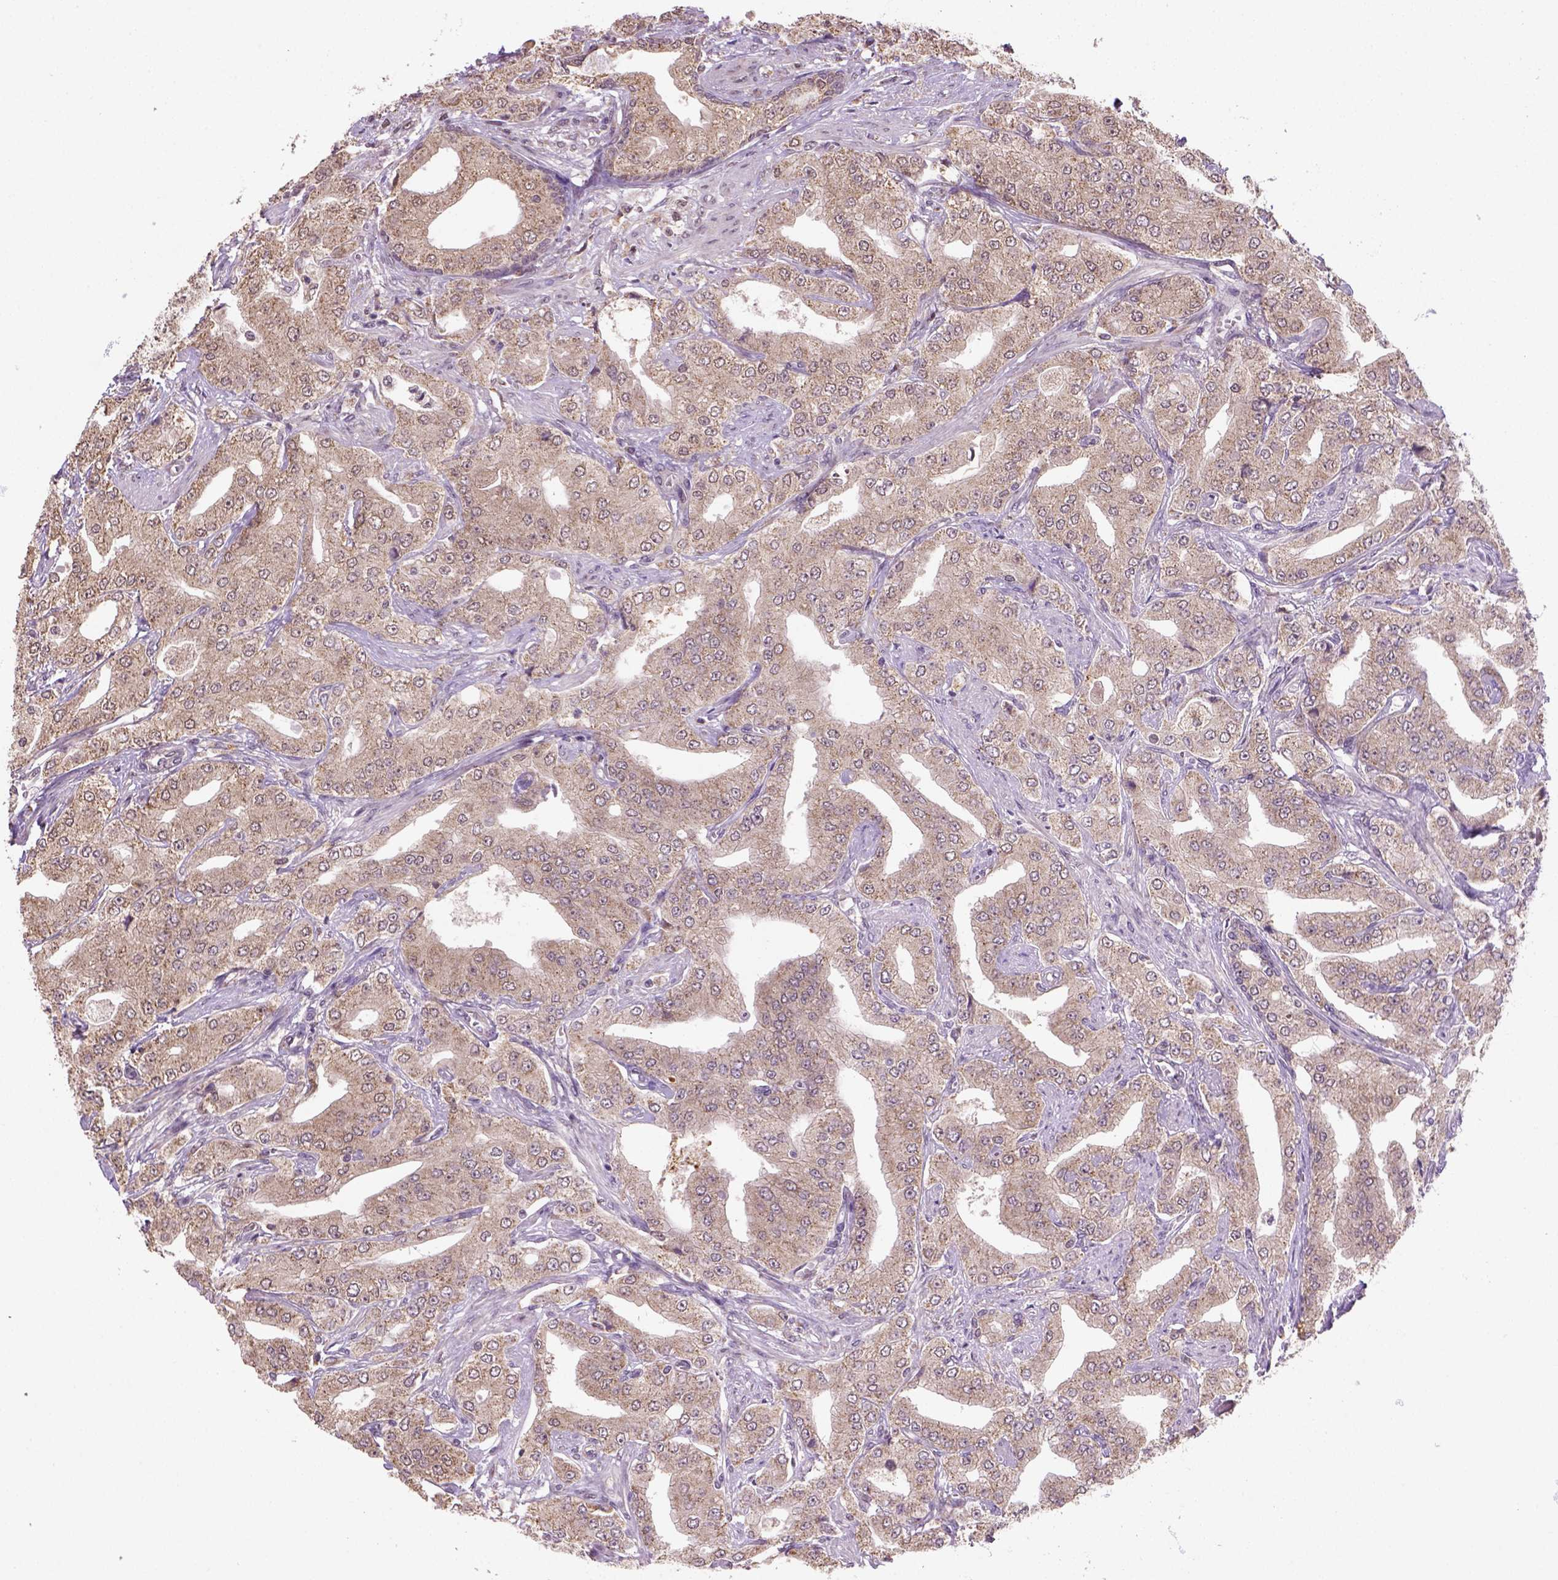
{"staining": {"intensity": "weak", "quantity": ">75%", "location": "cytoplasmic/membranous"}, "tissue": "prostate cancer", "cell_type": "Tumor cells", "image_type": "cancer", "snomed": [{"axis": "morphology", "description": "Adenocarcinoma, Low grade"}, {"axis": "topography", "description": "Prostate"}], "caption": "A histopathology image of human prostate cancer stained for a protein shows weak cytoplasmic/membranous brown staining in tumor cells.", "gene": "NUDT10", "patient": {"sex": "male", "age": 60}}